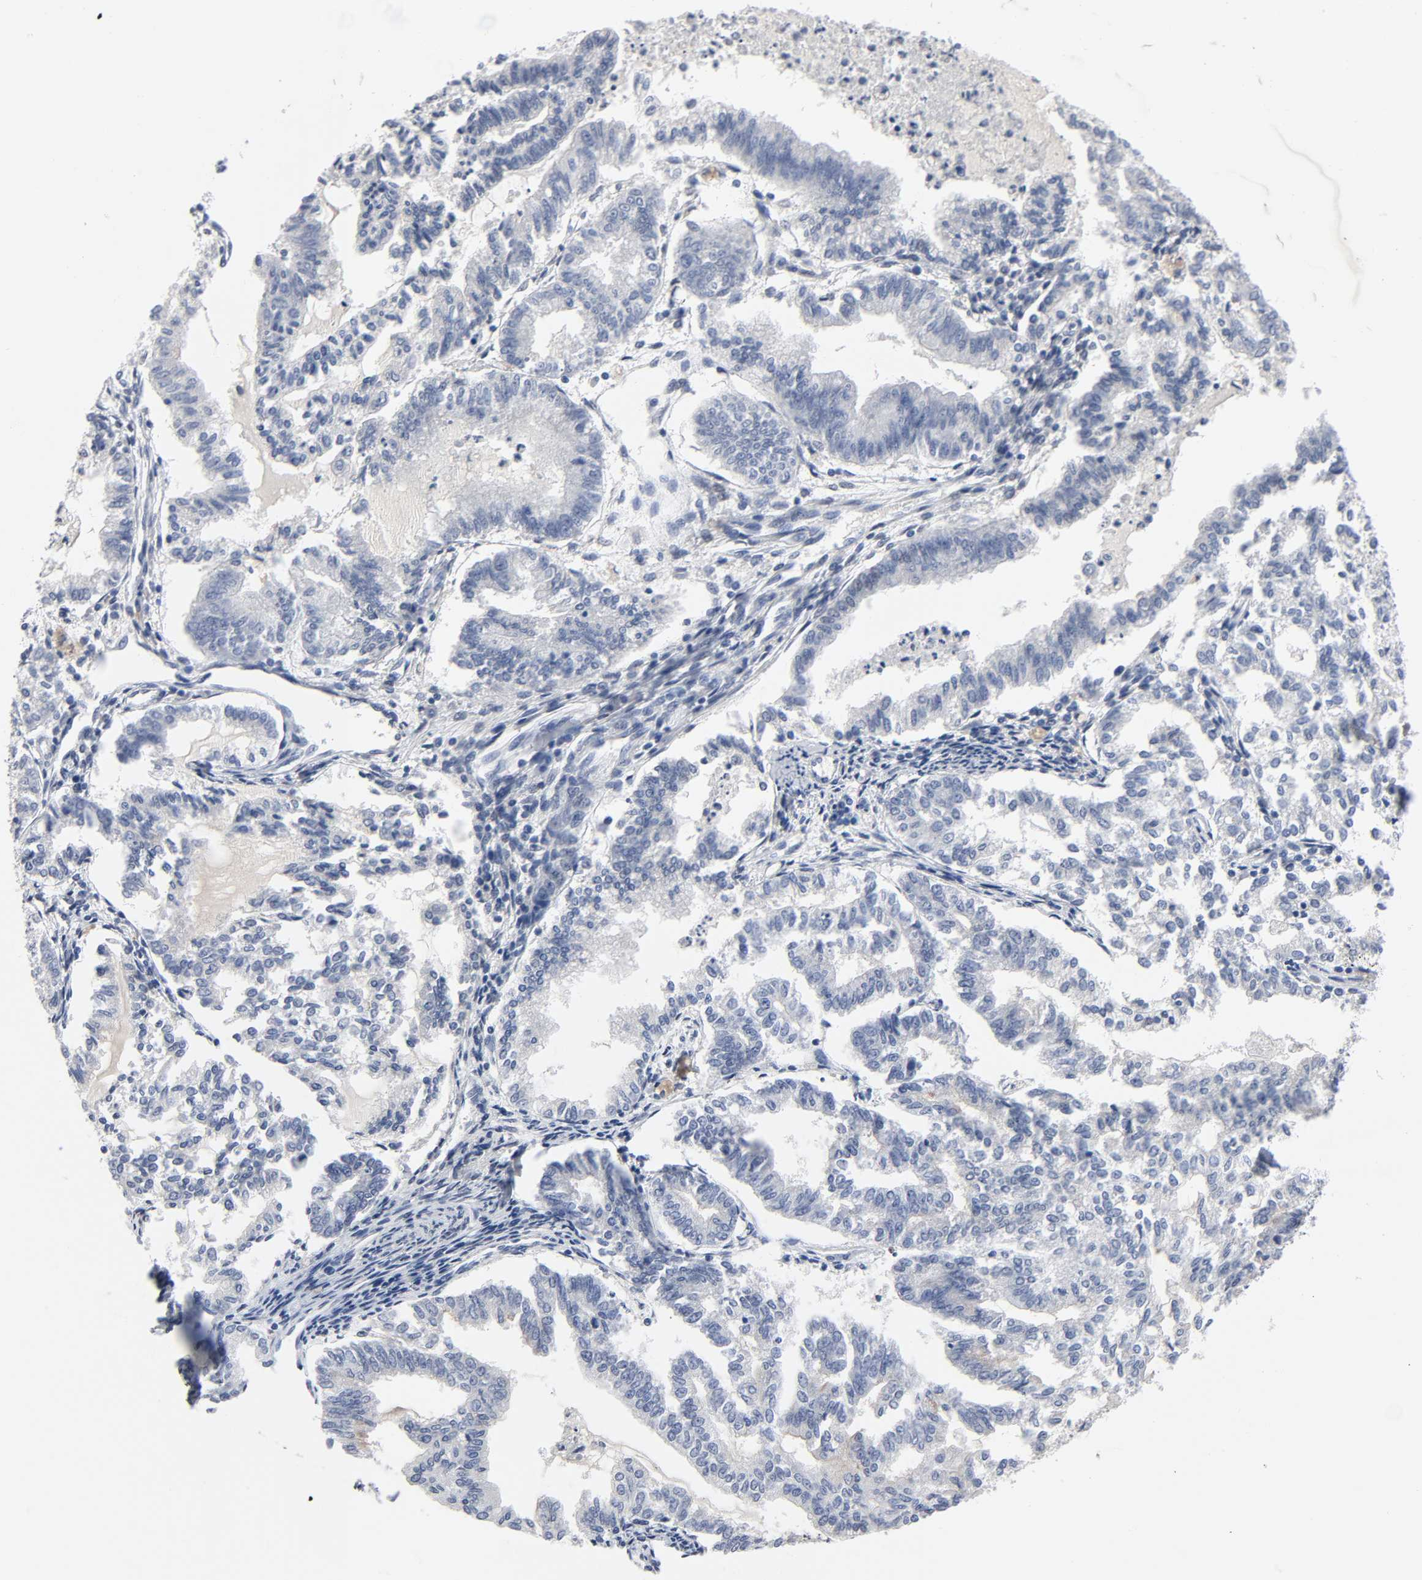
{"staining": {"intensity": "negative", "quantity": "none", "location": "none"}, "tissue": "endometrial cancer", "cell_type": "Tumor cells", "image_type": "cancer", "snomed": [{"axis": "morphology", "description": "Adenocarcinoma, NOS"}, {"axis": "topography", "description": "Endometrium"}], "caption": "Endometrial adenocarcinoma was stained to show a protein in brown. There is no significant positivity in tumor cells.", "gene": "SALL2", "patient": {"sex": "female", "age": 79}}